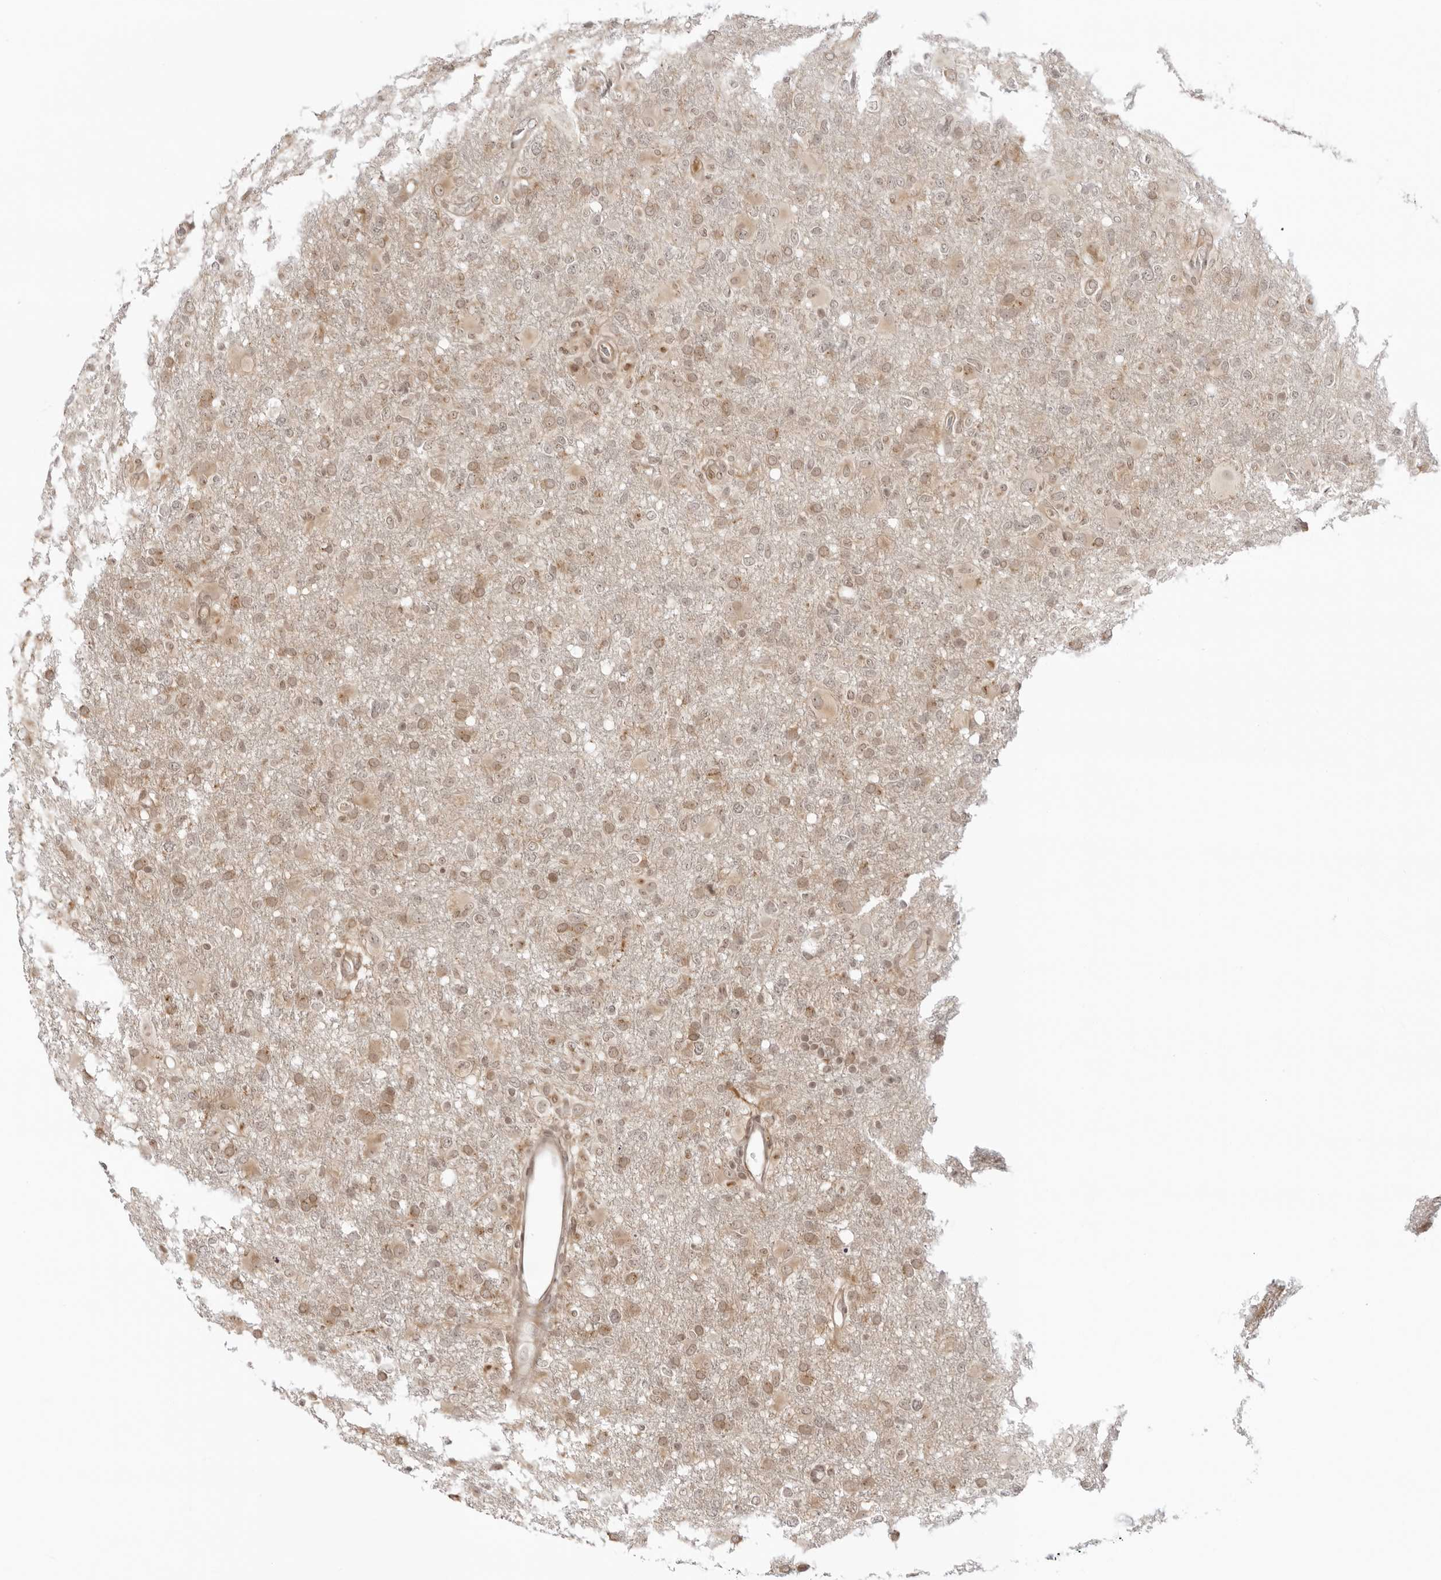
{"staining": {"intensity": "moderate", "quantity": ">75%", "location": "cytoplasmic/membranous,nuclear"}, "tissue": "glioma", "cell_type": "Tumor cells", "image_type": "cancer", "snomed": [{"axis": "morphology", "description": "Glioma, malignant, High grade"}, {"axis": "topography", "description": "Brain"}], "caption": "Tumor cells exhibit medium levels of moderate cytoplasmic/membranous and nuclear expression in approximately >75% of cells in human high-grade glioma (malignant).", "gene": "PRRC2C", "patient": {"sex": "female", "age": 57}}